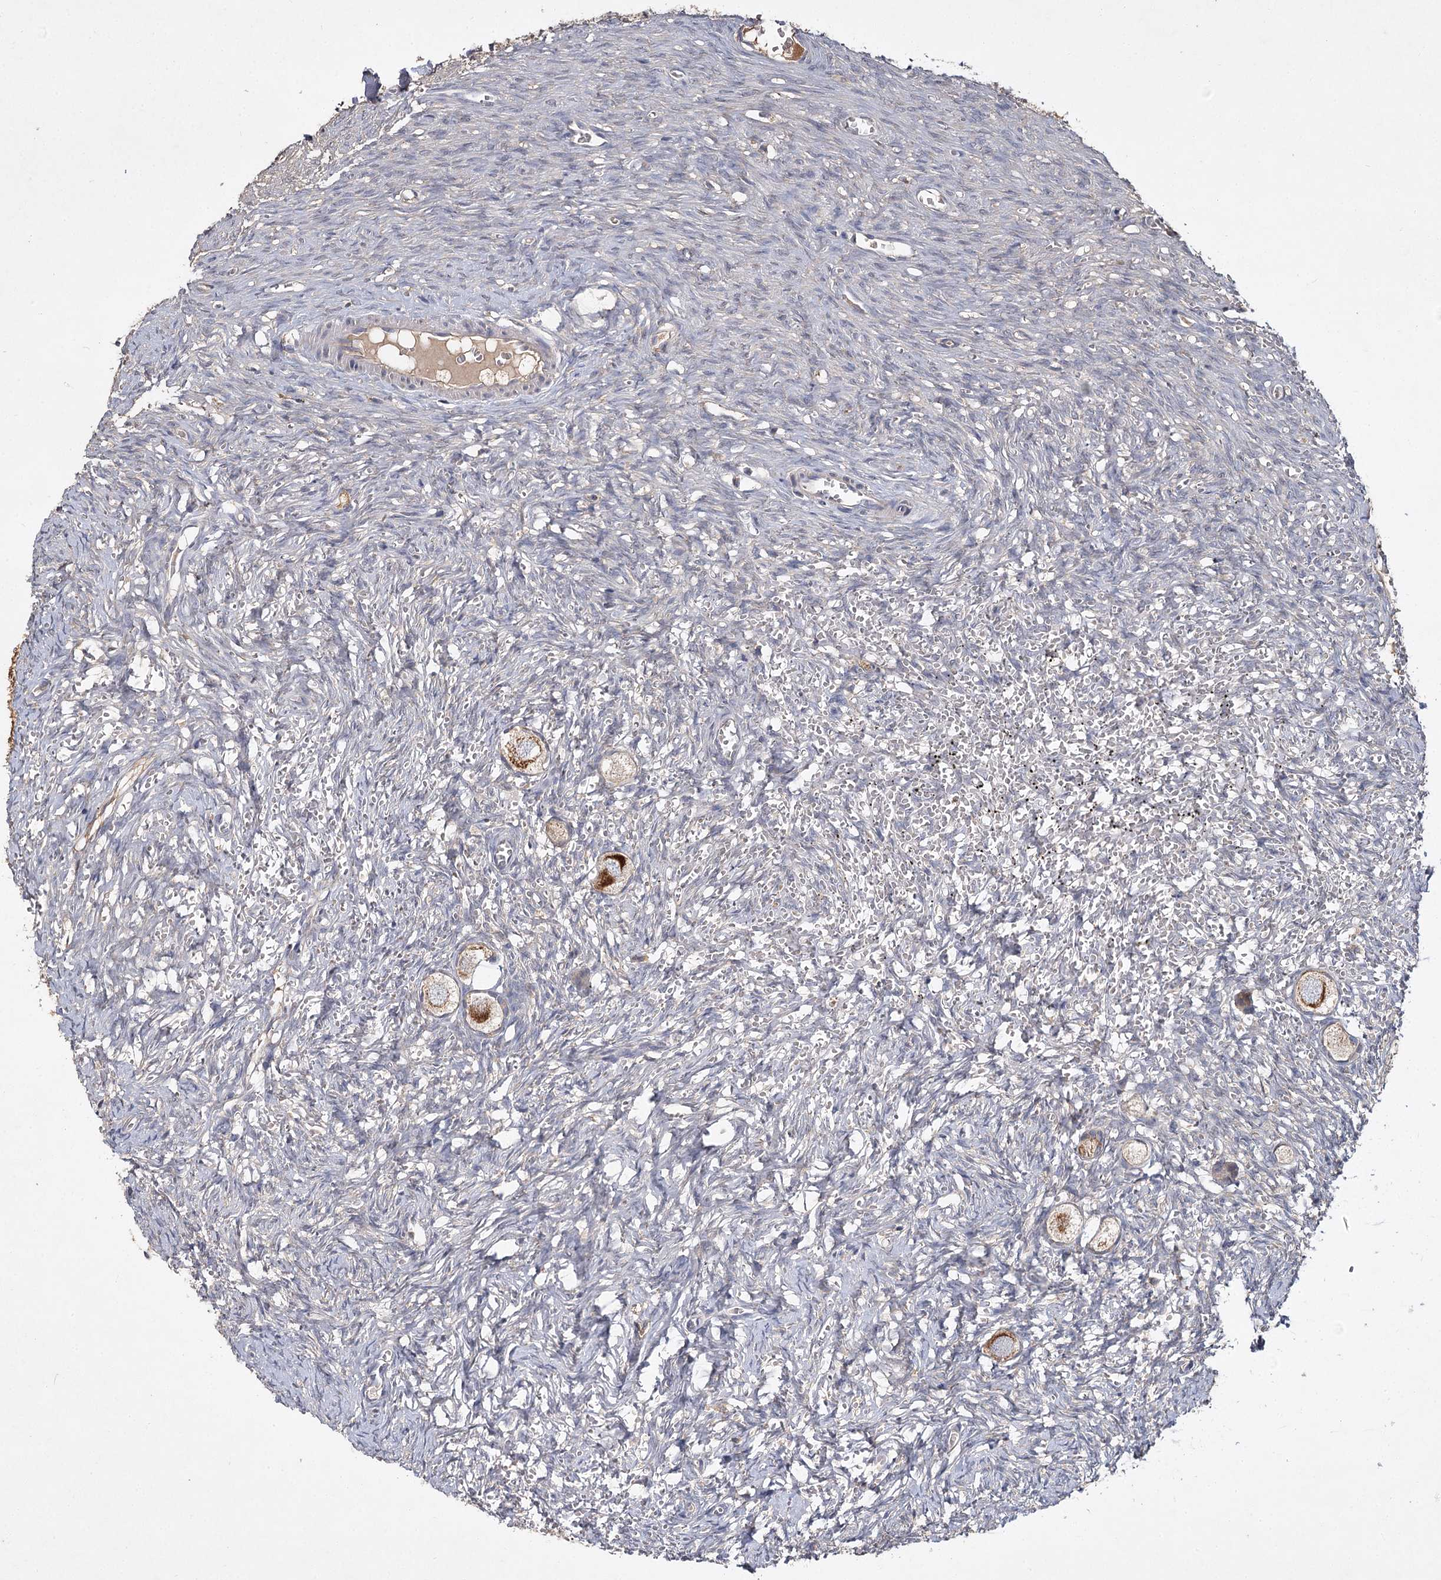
{"staining": {"intensity": "moderate", "quantity": ">75%", "location": "cytoplasmic/membranous"}, "tissue": "ovary", "cell_type": "Follicle cells", "image_type": "normal", "snomed": [{"axis": "morphology", "description": "Normal tissue, NOS"}, {"axis": "topography", "description": "Ovary"}], "caption": "DAB (3,3'-diaminobenzidine) immunohistochemical staining of benign ovary shows moderate cytoplasmic/membranous protein staining in about >75% of follicle cells.", "gene": "MFN1", "patient": {"sex": "female", "age": 27}}